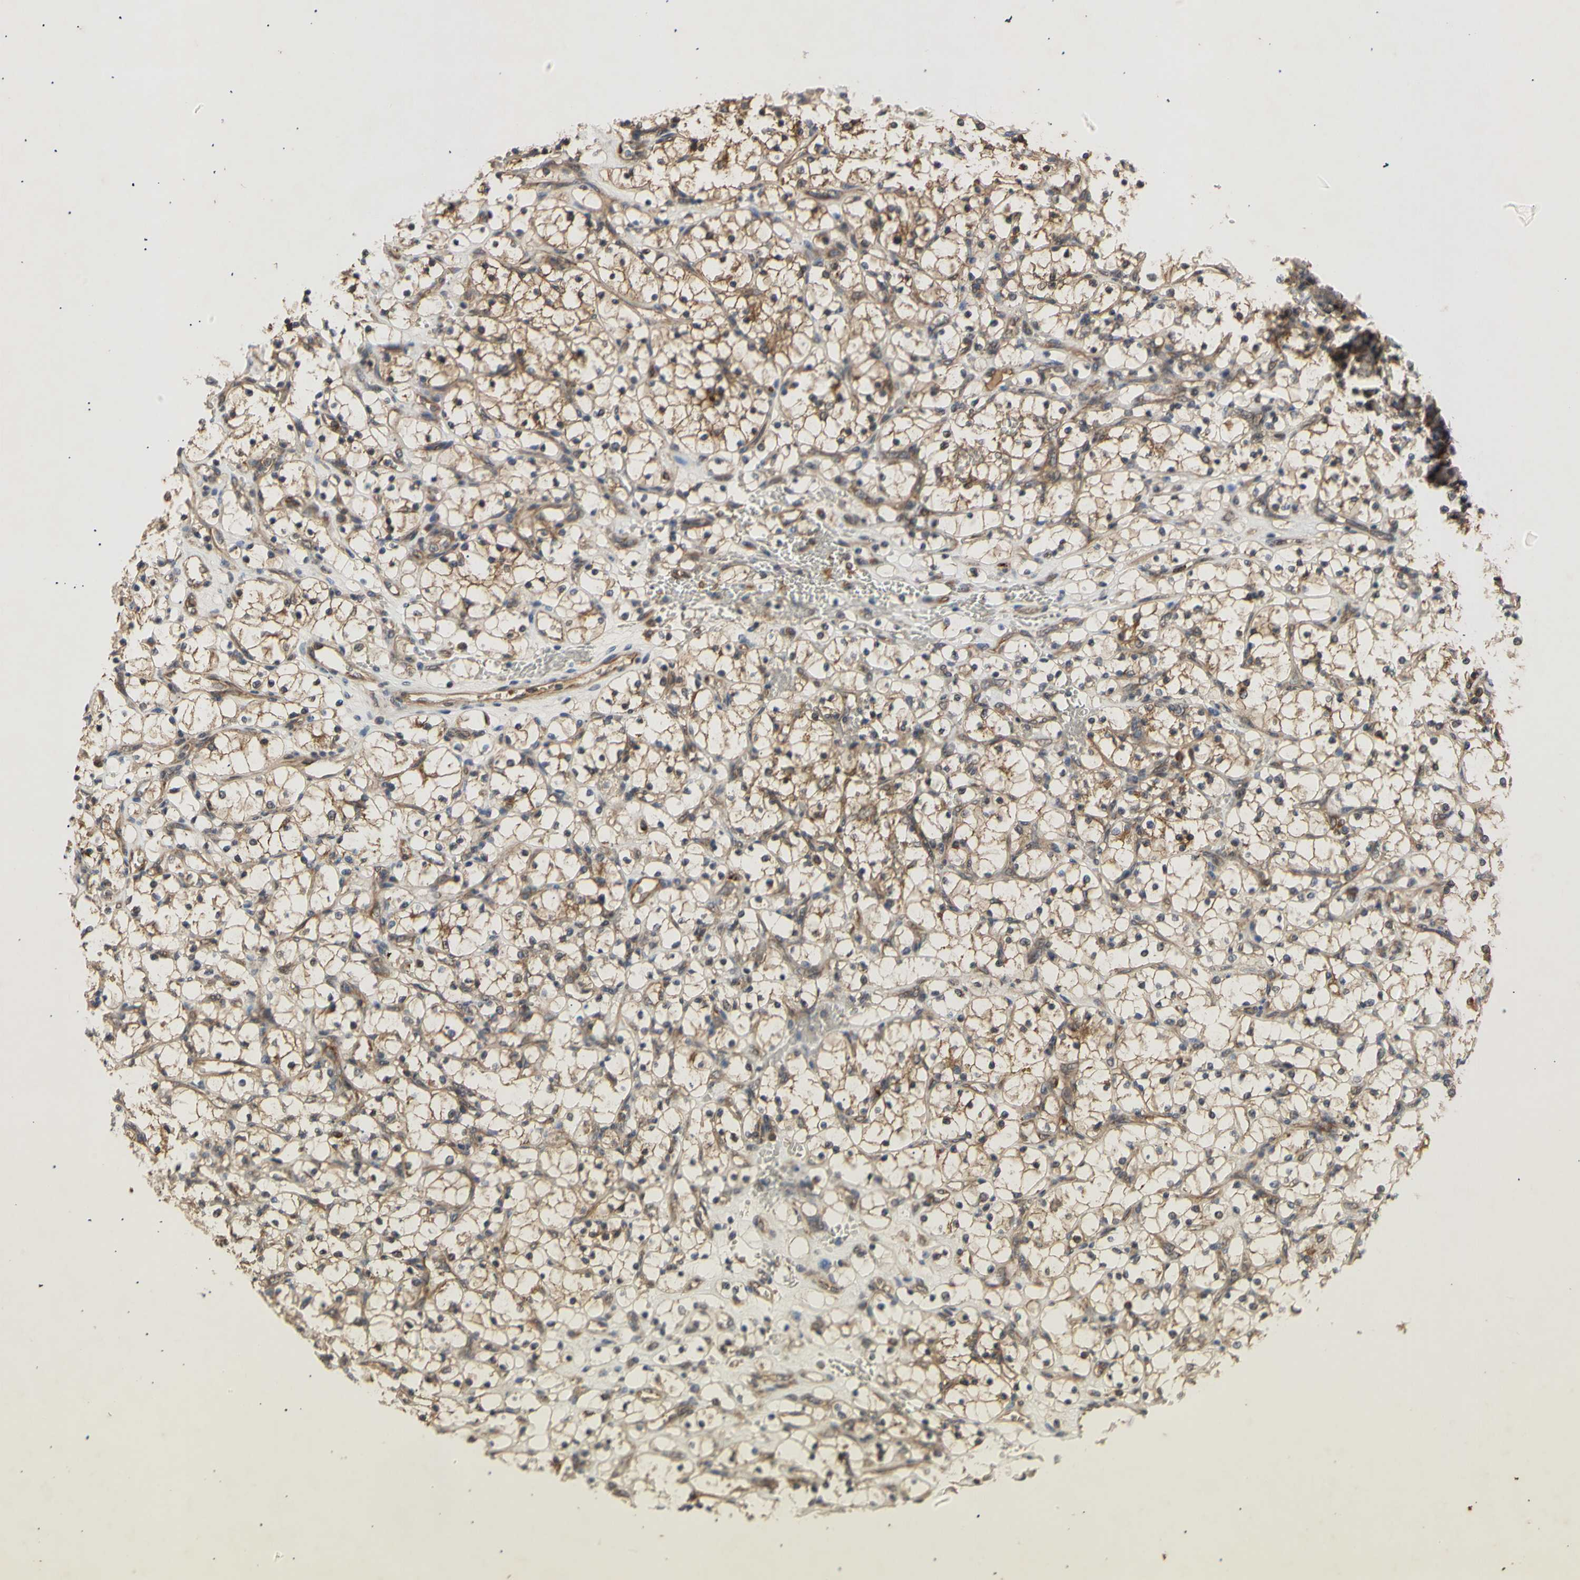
{"staining": {"intensity": "moderate", "quantity": ">75%", "location": "cytoplasmic/membranous"}, "tissue": "renal cancer", "cell_type": "Tumor cells", "image_type": "cancer", "snomed": [{"axis": "morphology", "description": "Adenocarcinoma, NOS"}, {"axis": "topography", "description": "Kidney"}], "caption": "An image of human renal cancer stained for a protein exhibits moderate cytoplasmic/membranous brown staining in tumor cells.", "gene": "PKN1", "patient": {"sex": "female", "age": 69}}